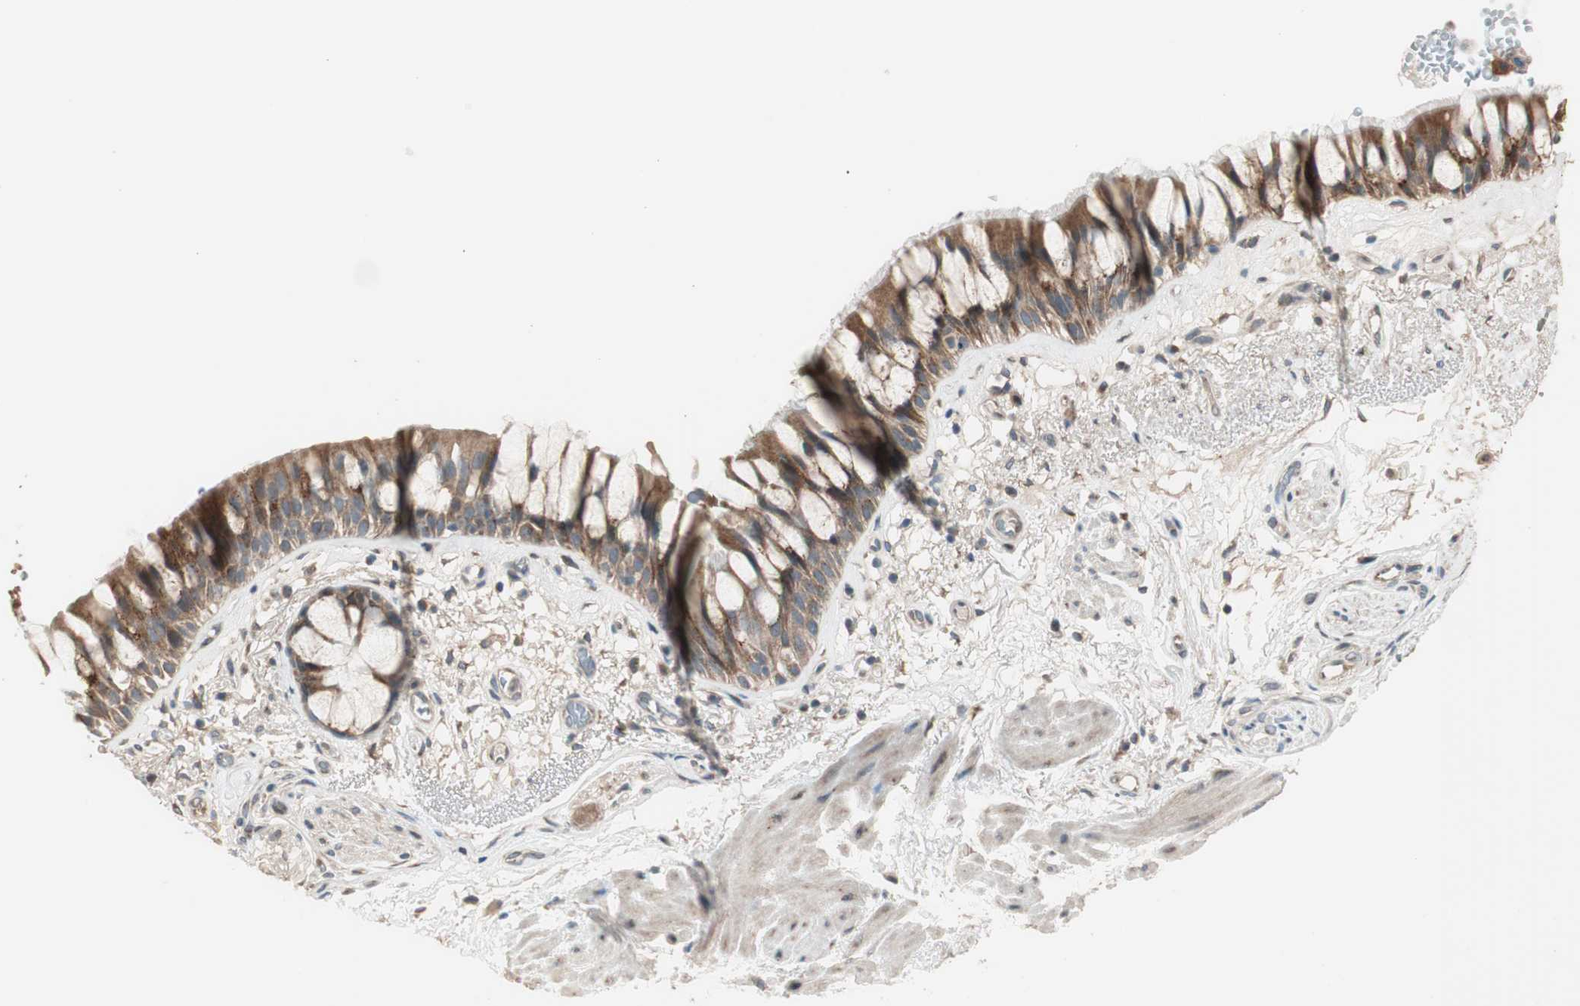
{"staining": {"intensity": "strong", "quantity": ">75%", "location": "cytoplasmic/membranous"}, "tissue": "bronchus", "cell_type": "Respiratory epithelial cells", "image_type": "normal", "snomed": [{"axis": "morphology", "description": "Normal tissue, NOS"}, {"axis": "topography", "description": "Bronchus"}], "caption": "A histopathology image showing strong cytoplasmic/membranous expression in approximately >75% of respiratory epithelial cells in normal bronchus, as visualized by brown immunohistochemical staining.", "gene": "RARRES1", "patient": {"sex": "male", "age": 66}}